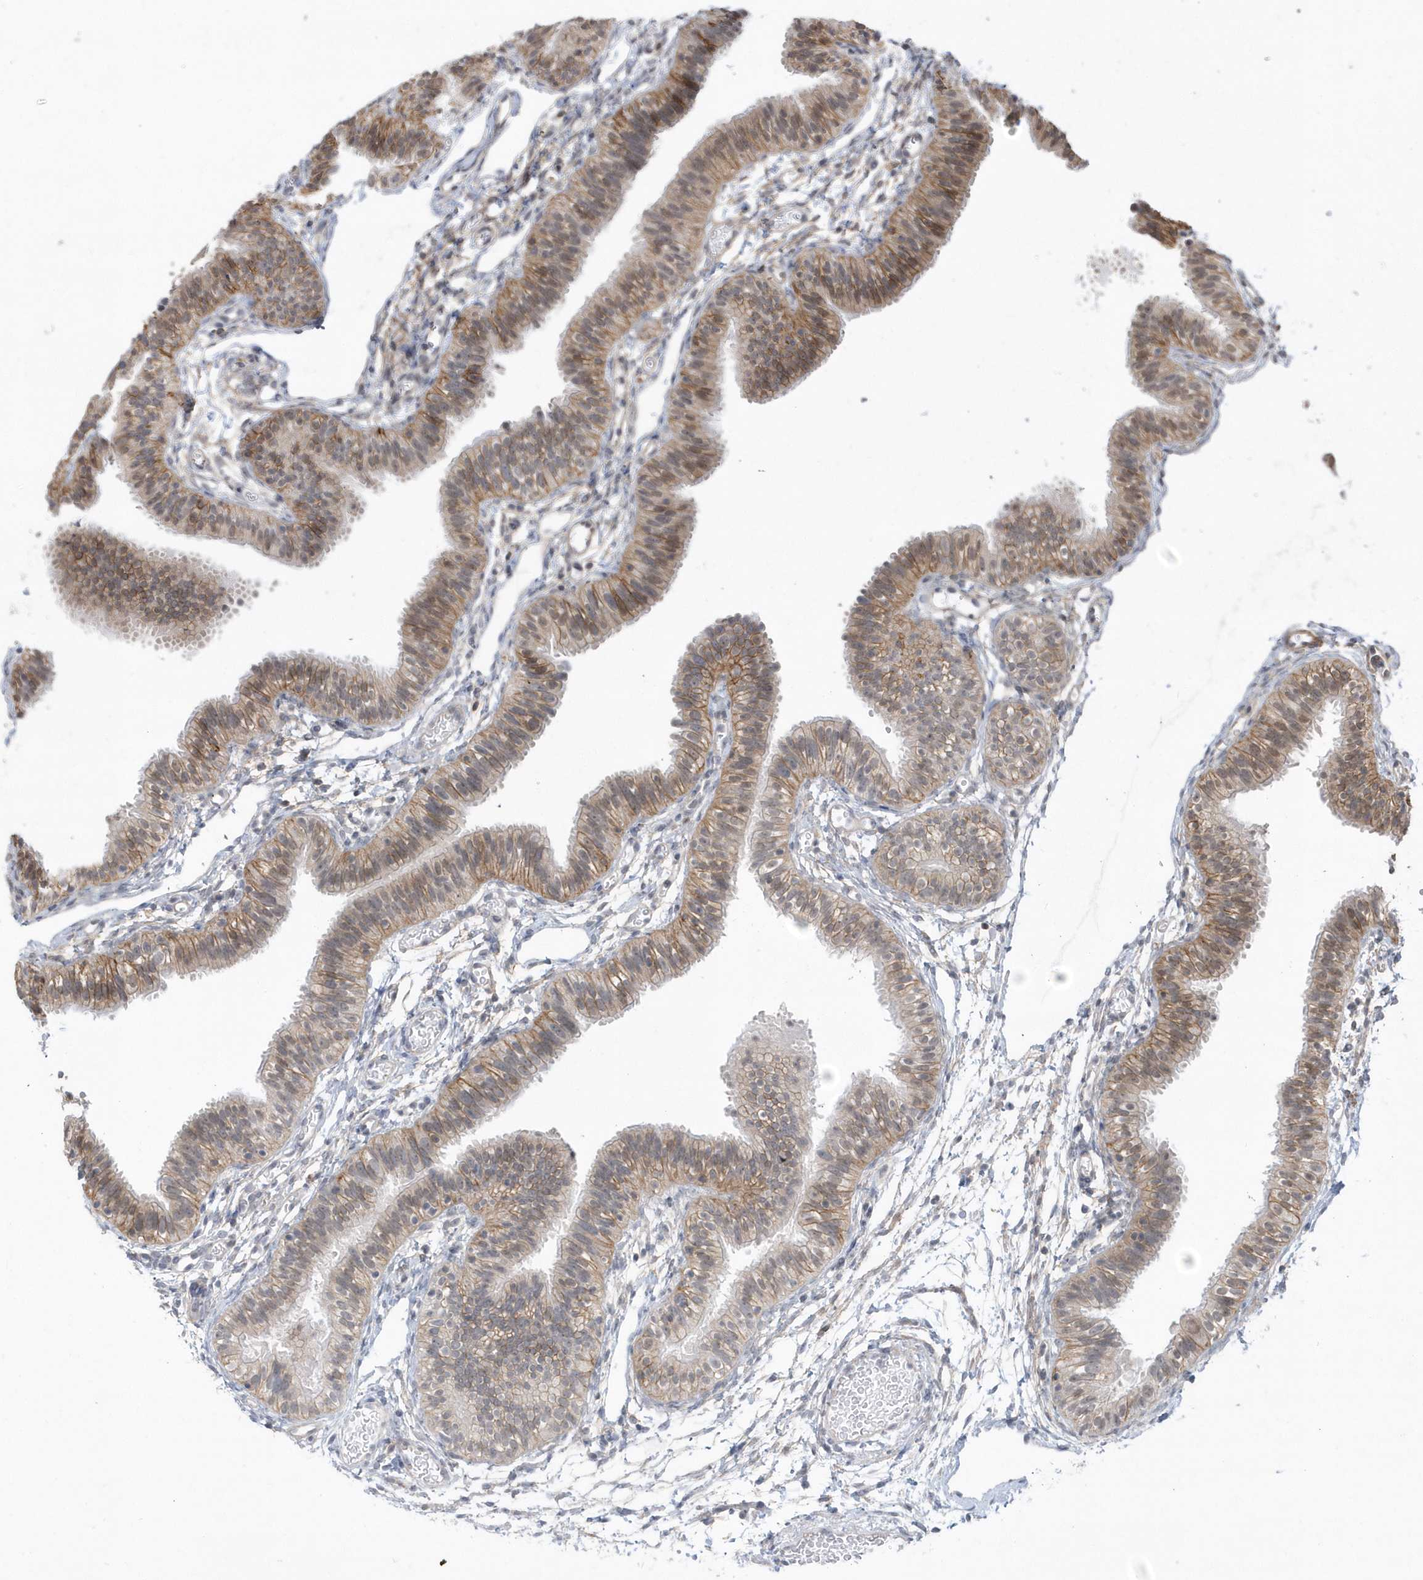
{"staining": {"intensity": "moderate", "quantity": "25%-75%", "location": "cytoplasmic/membranous"}, "tissue": "fallopian tube", "cell_type": "Glandular cells", "image_type": "normal", "snomed": [{"axis": "morphology", "description": "Normal tissue, NOS"}, {"axis": "topography", "description": "Fallopian tube"}], "caption": "Immunohistochemistry (IHC) (DAB (3,3'-diaminobenzidine)) staining of normal fallopian tube demonstrates moderate cytoplasmic/membranous protein staining in approximately 25%-75% of glandular cells.", "gene": "CRIP3", "patient": {"sex": "female", "age": 35}}